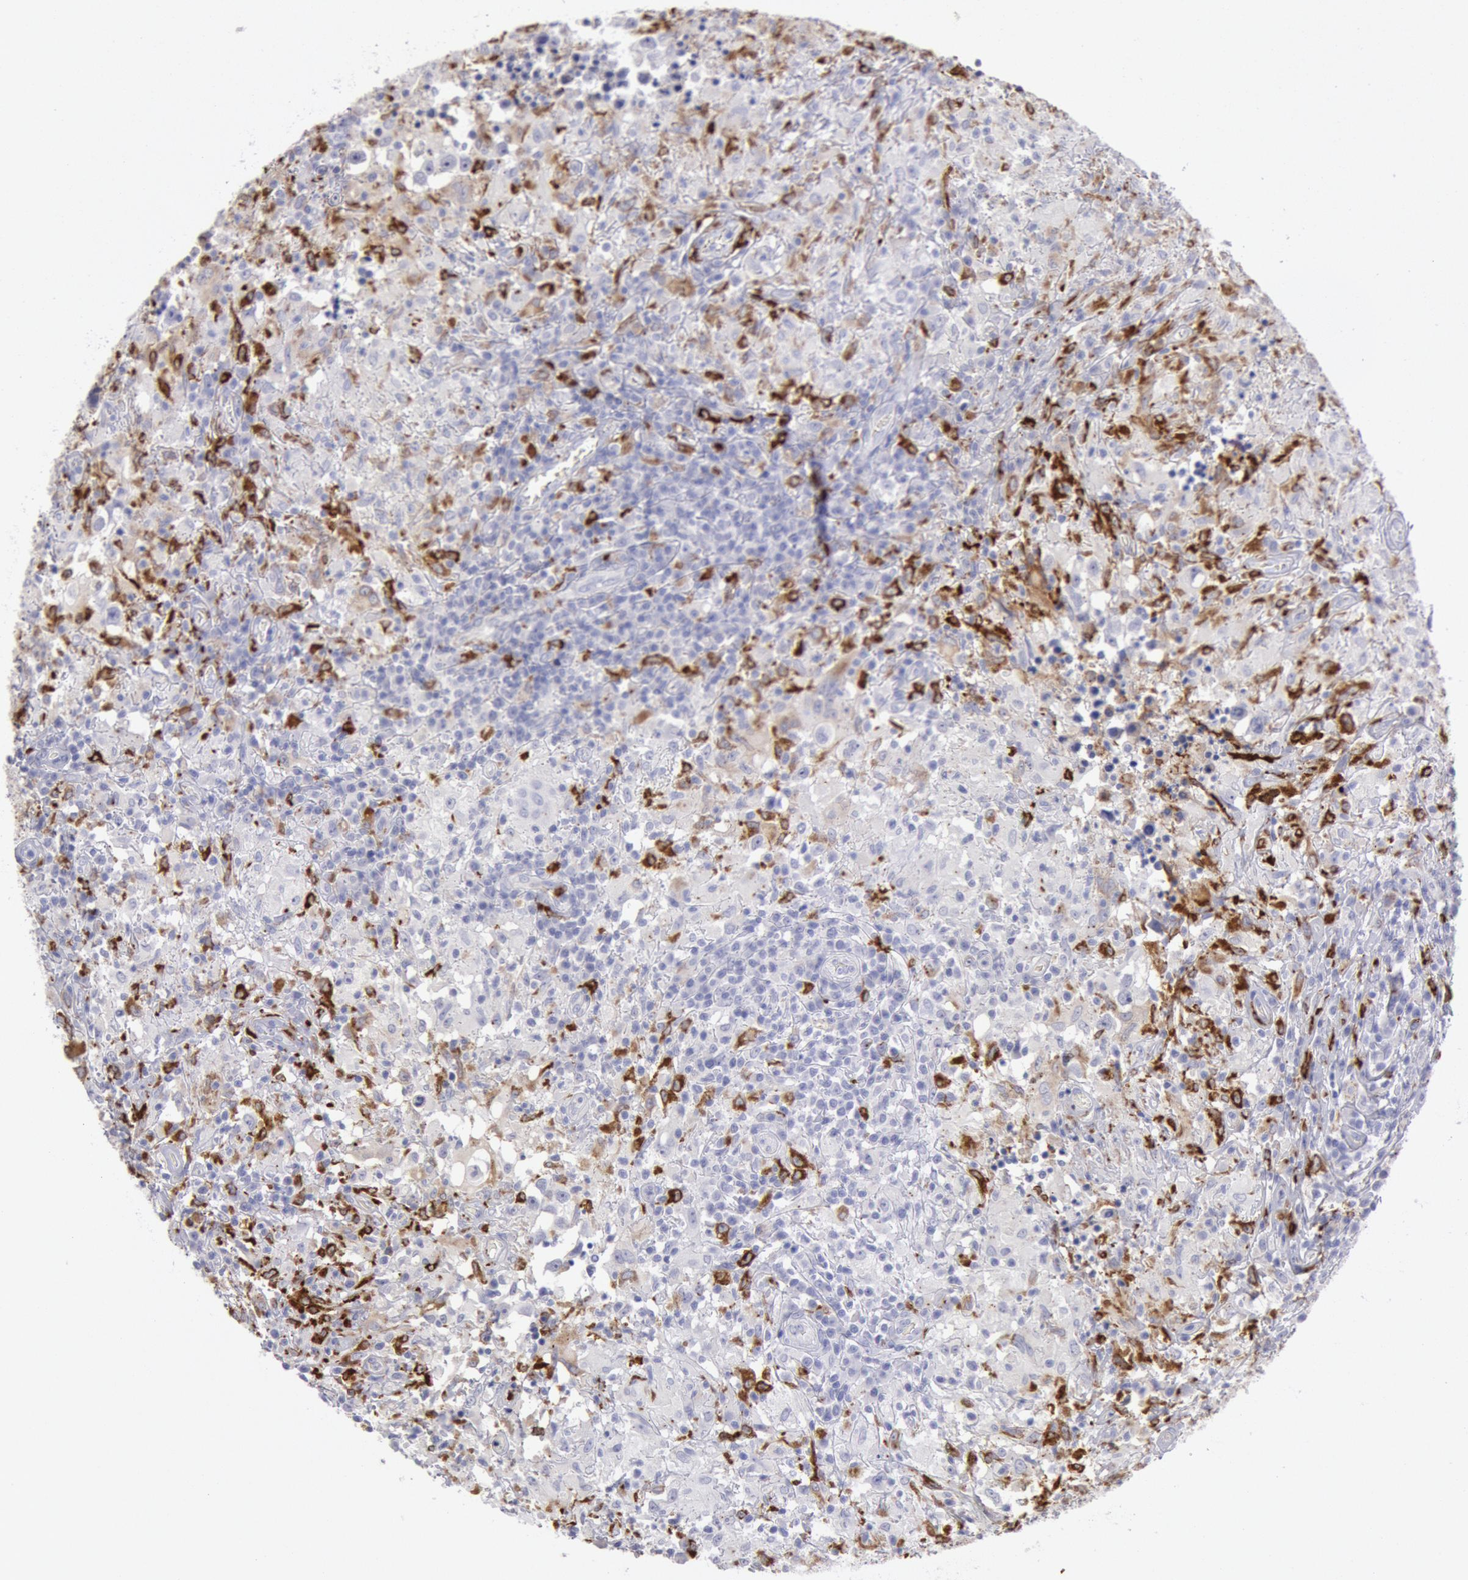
{"staining": {"intensity": "negative", "quantity": "none", "location": "none"}, "tissue": "testis cancer", "cell_type": "Tumor cells", "image_type": "cancer", "snomed": [{"axis": "morphology", "description": "Seminoma, NOS"}, {"axis": "topography", "description": "Testis"}], "caption": "High magnification brightfield microscopy of seminoma (testis) stained with DAB (brown) and counterstained with hematoxylin (blue): tumor cells show no significant expression. (DAB (3,3'-diaminobenzidine) IHC, high magnification).", "gene": "FCN1", "patient": {"sex": "male", "age": 34}}